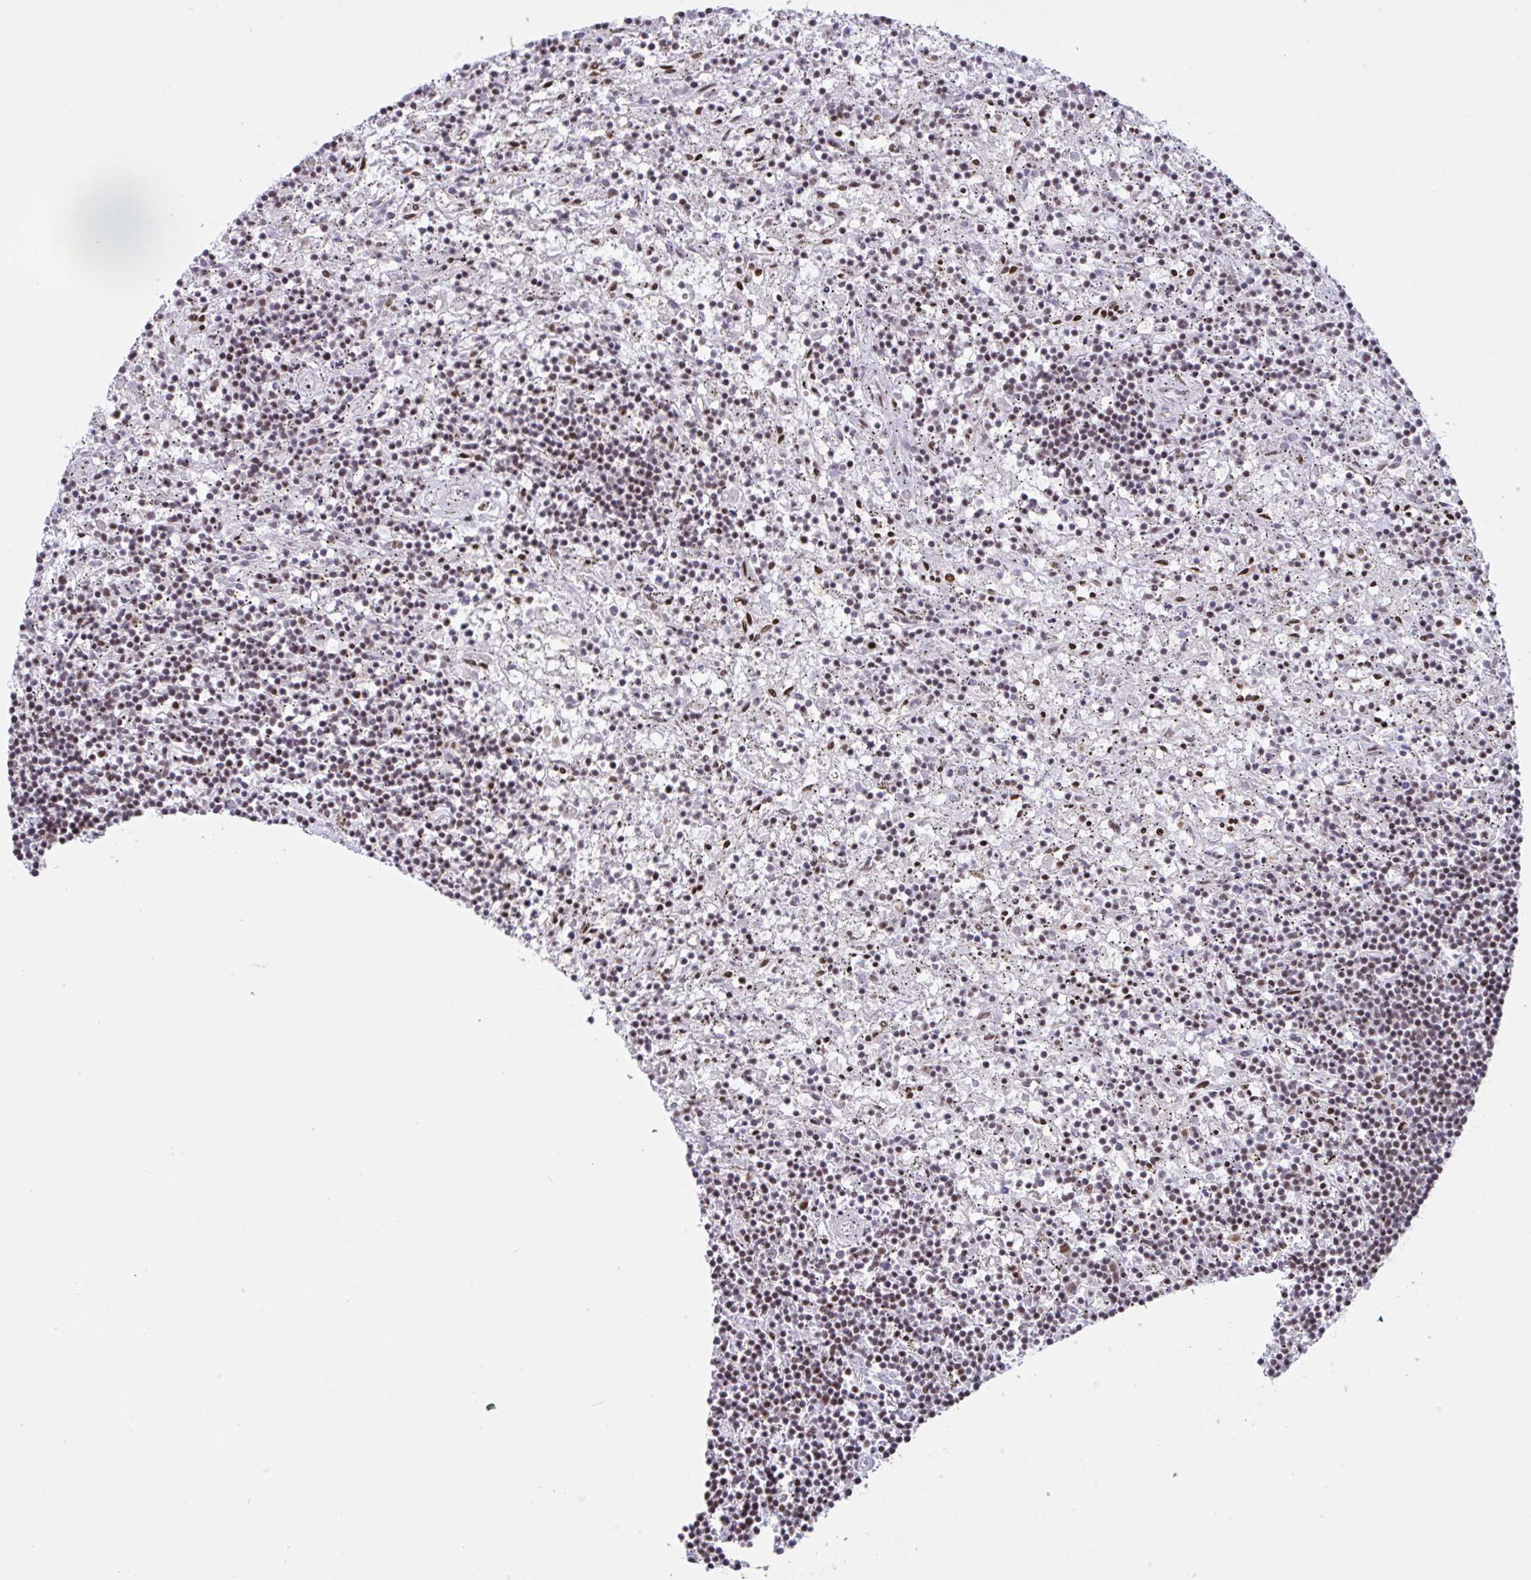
{"staining": {"intensity": "weak", "quantity": "25%-75%", "location": "nuclear"}, "tissue": "lymphoma", "cell_type": "Tumor cells", "image_type": "cancer", "snomed": [{"axis": "morphology", "description": "Malignant lymphoma, non-Hodgkin's type, Low grade"}, {"axis": "topography", "description": "Spleen"}], "caption": "Lymphoma stained with a protein marker shows weak staining in tumor cells.", "gene": "CLP1", "patient": {"sex": "male", "age": 76}}